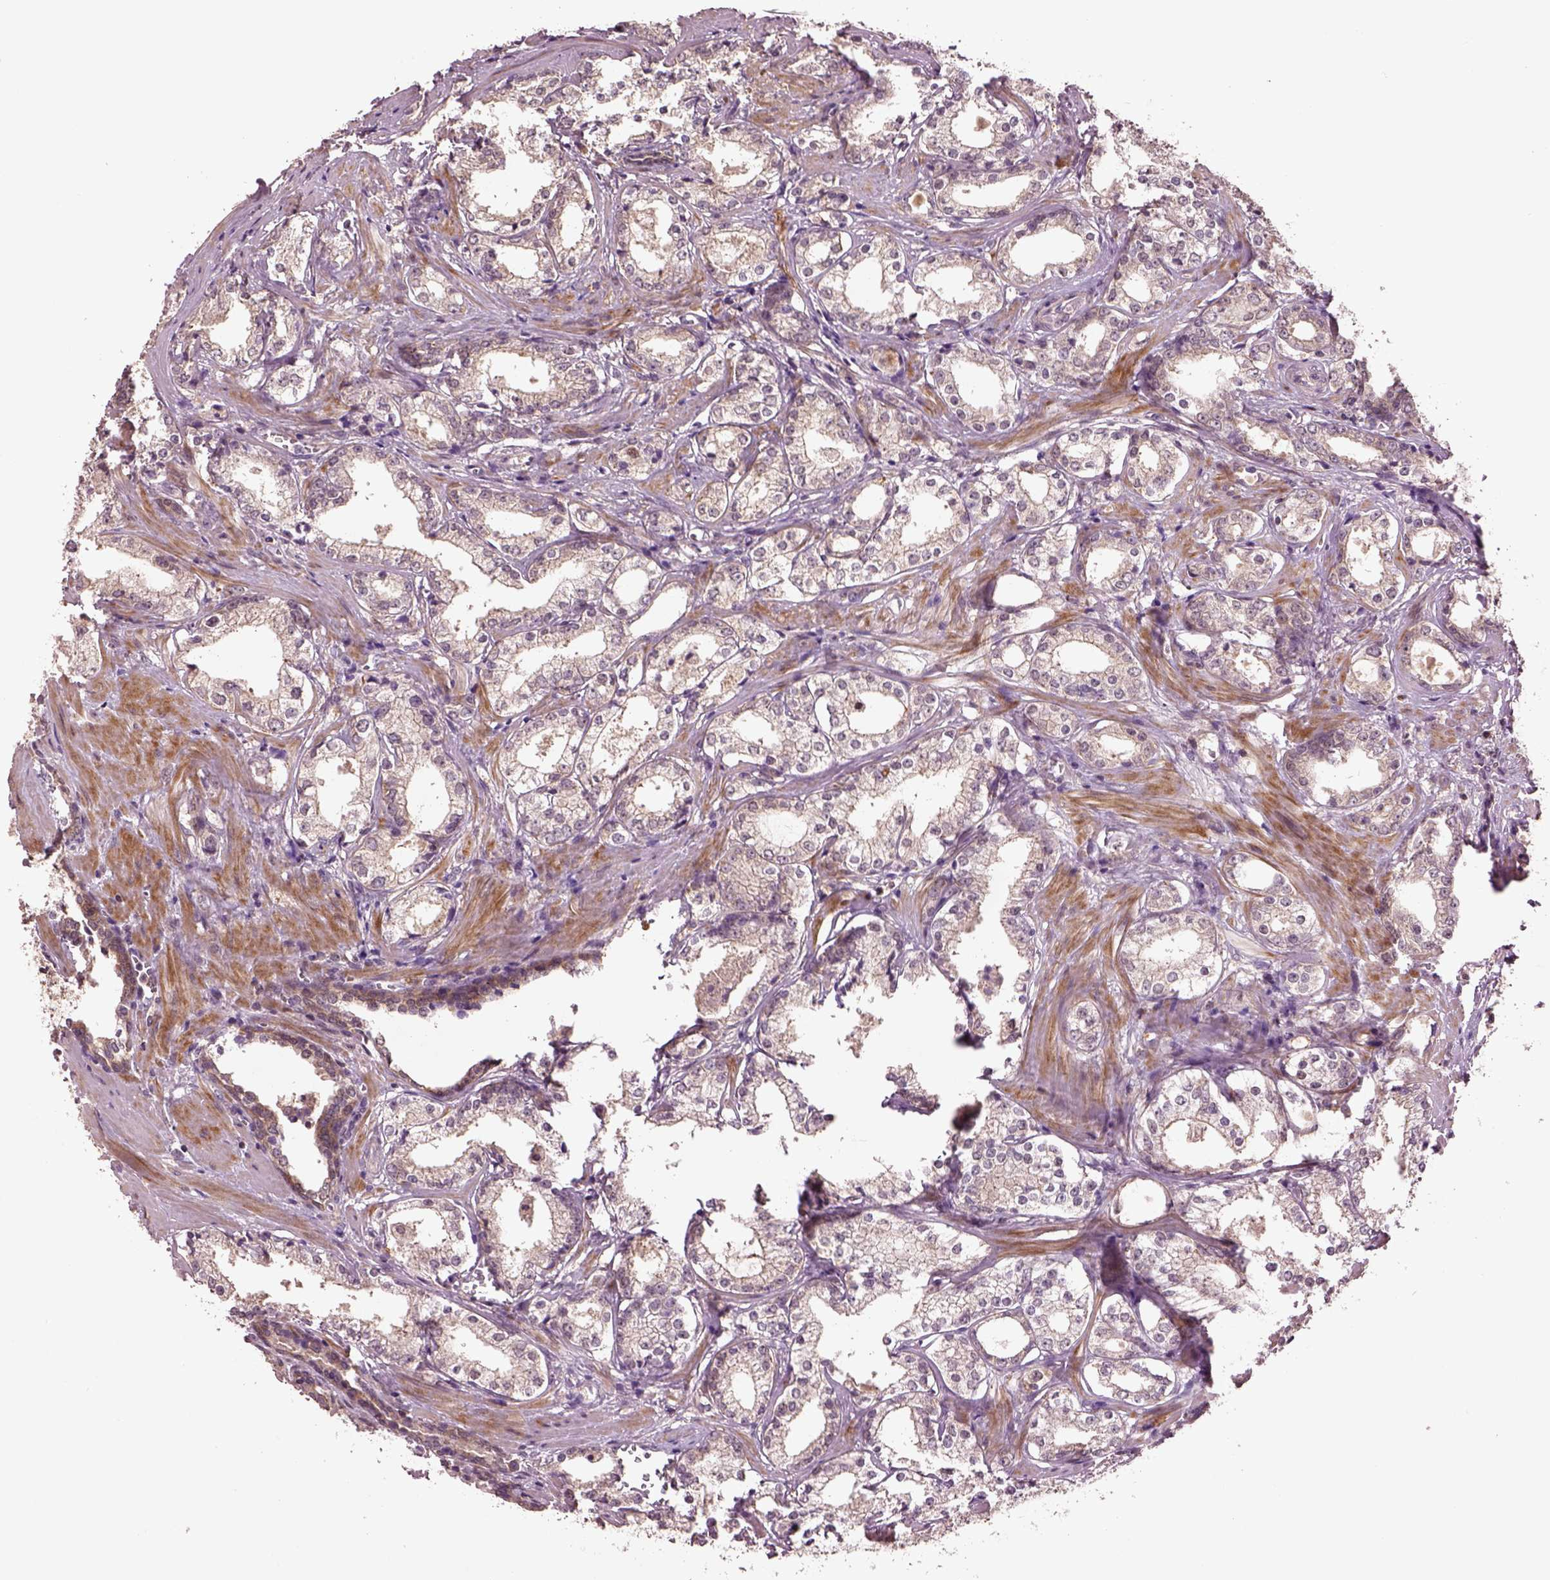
{"staining": {"intensity": "negative", "quantity": "none", "location": "none"}, "tissue": "prostate cancer", "cell_type": "Tumor cells", "image_type": "cancer", "snomed": [{"axis": "morphology", "description": "Adenocarcinoma, NOS"}, {"axis": "topography", "description": "Prostate and seminal vesicle, NOS"}], "caption": "This micrograph is of prostate cancer stained with immunohistochemistry to label a protein in brown with the nuclei are counter-stained blue. There is no positivity in tumor cells.", "gene": "MTHFS", "patient": {"sex": "male", "age": 63}}